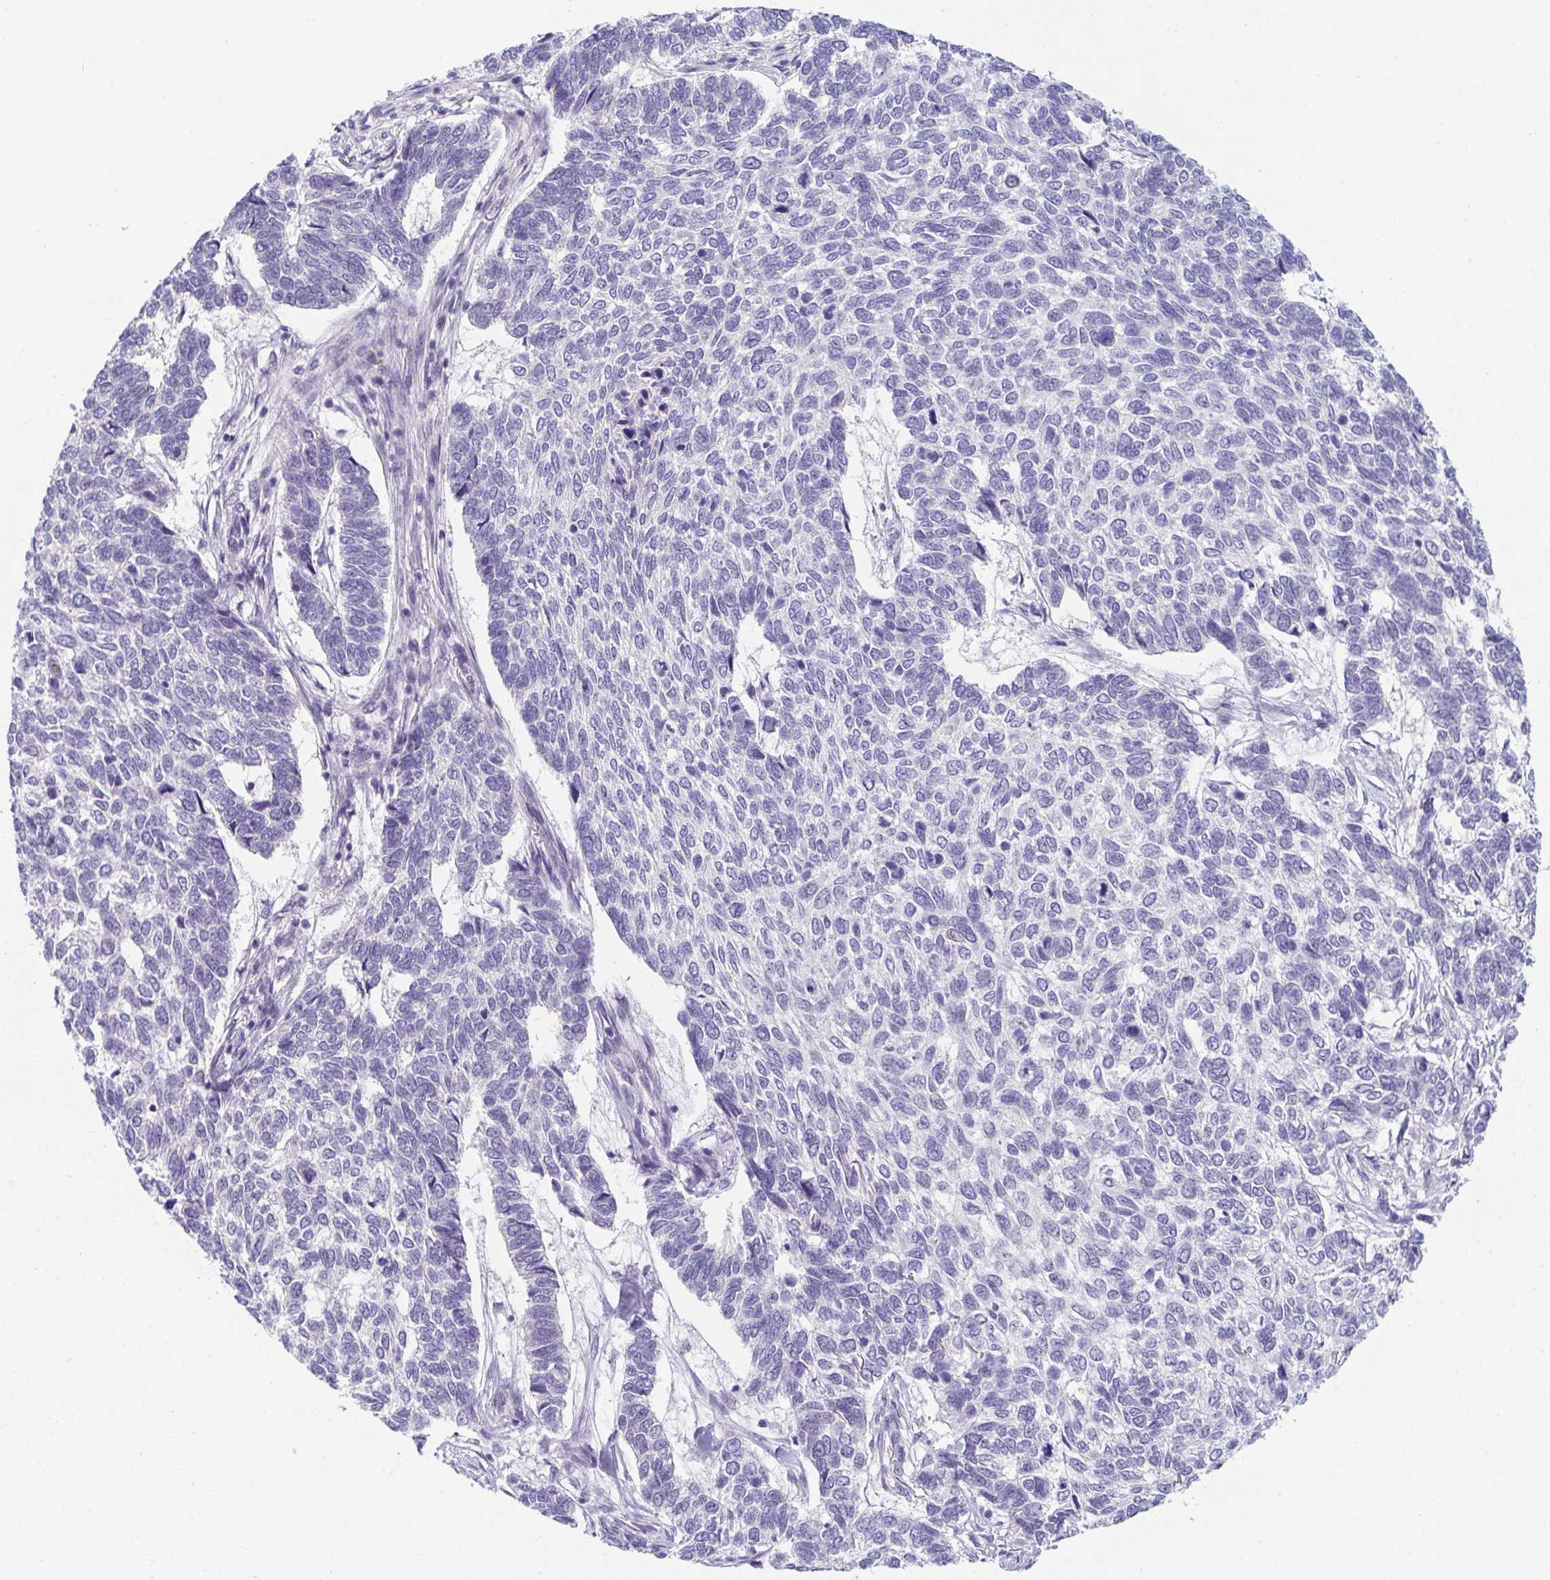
{"staining": {"intensity": "negative", "quantity": "none", "location": "none"}, "tissue": "skin cancer", "cell_type": "Tumor cells", "image_type": "cancer", "snomed": [{"axis": "morphology", "description": "Basal cell carcinoma"}, {"axis": "topography", "description": "Skin"}], "caption": "Skin cancer stained for a protein using immunohistochemistry exhibits no expression tumor cells.", "gene": "USP35", "patient": {"sex": "female", "age": 65}}